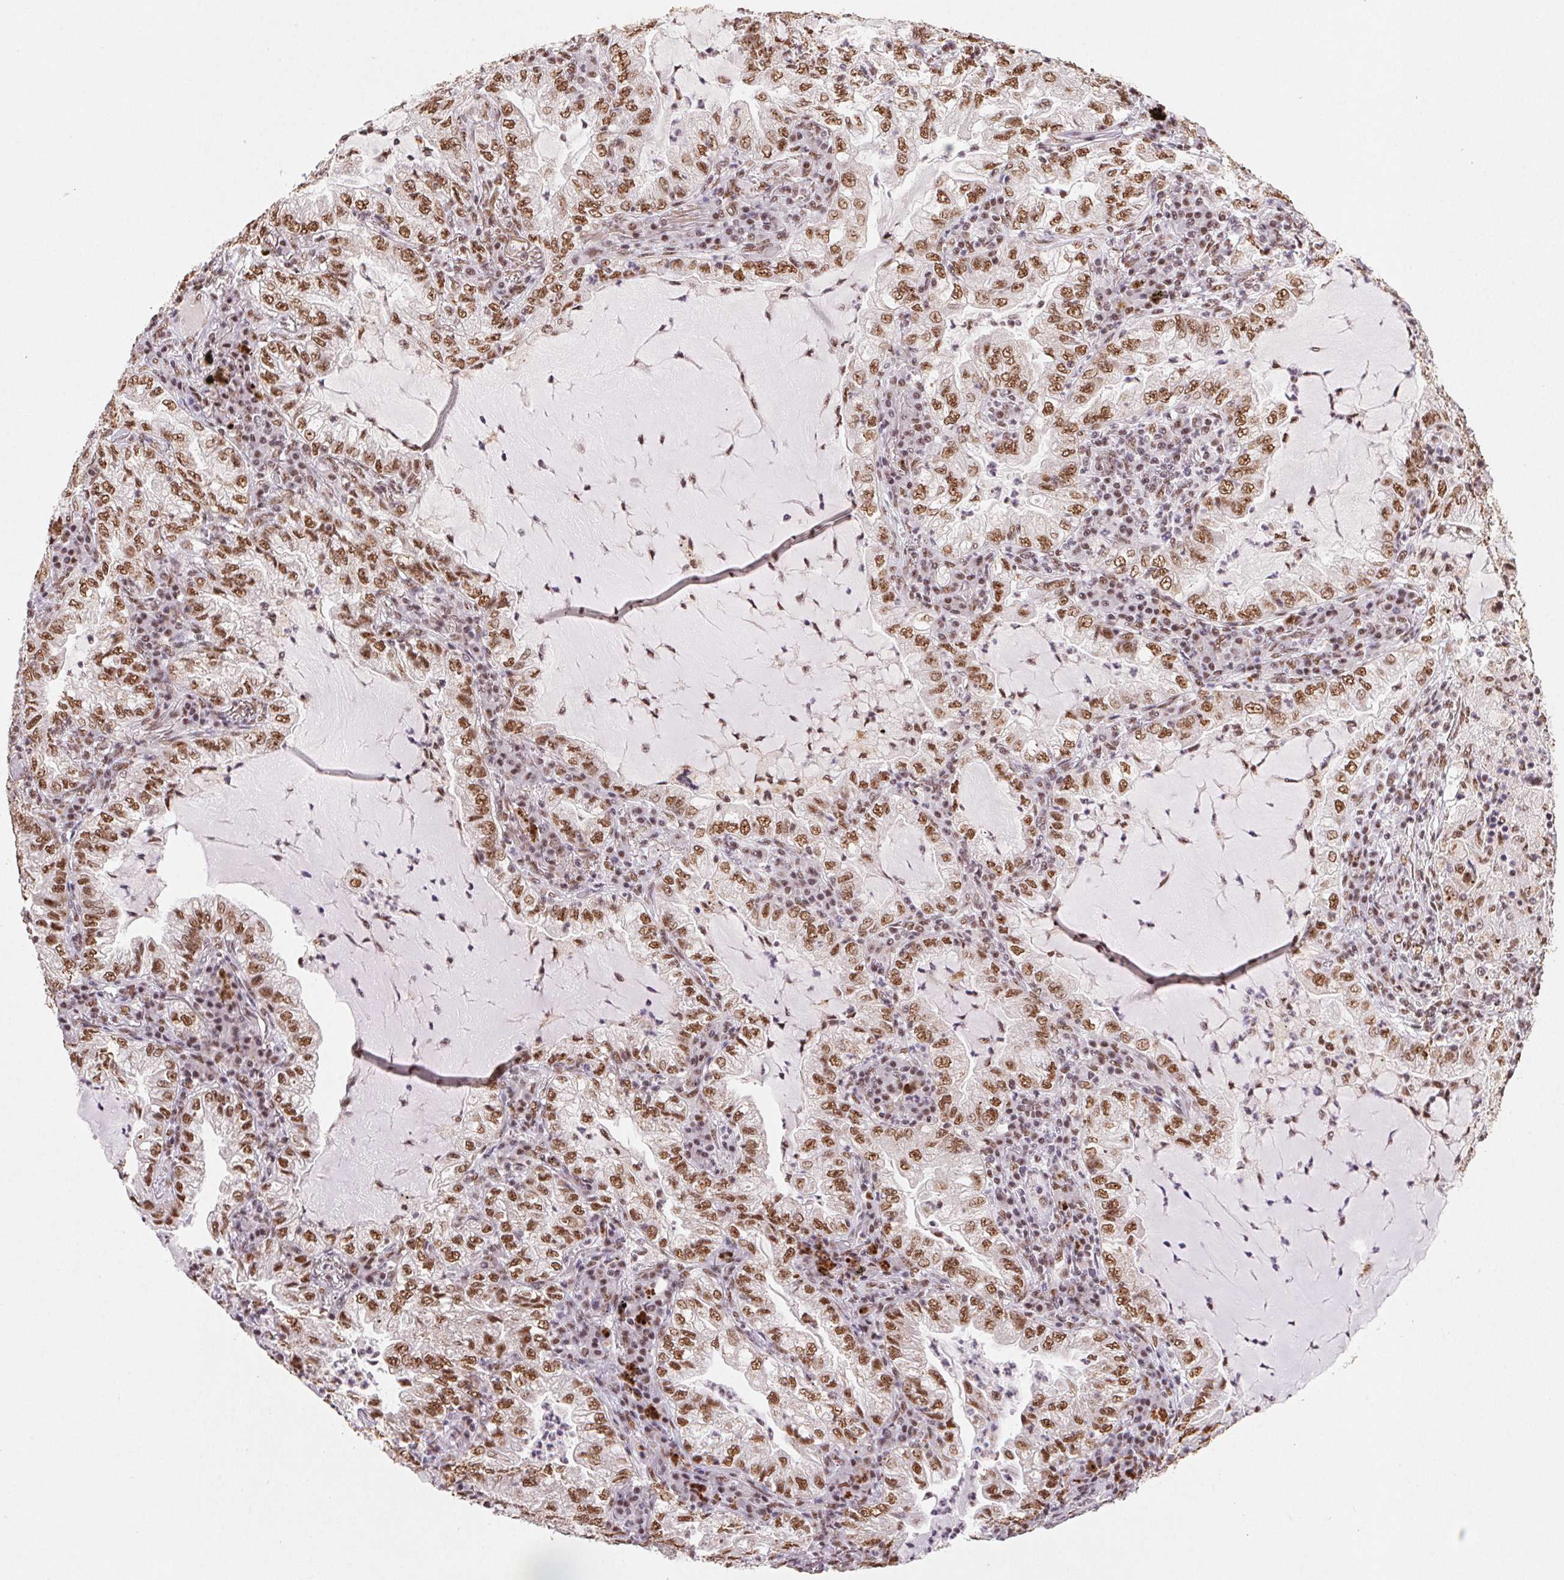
{"staining": {"intensity": "moderate", "quantity": ">75%", "location": "nuclear"}, "tissue": "lung cancer", "cell_type": "Tumor cells", "image_type": "cancer", "snomed": [{"axis": "morphology", "description": "Adenocarcinoma, NOS"}, {"axis": "topography", "description": "Lung"}], "caption": "Protein expression analysis of human adenocarcinoma (lung) reveals moderate nuclear staining in about >75% of tumor cells.", "gene": "SNRPG", "patient": {"sex": "female", "age": 73}}